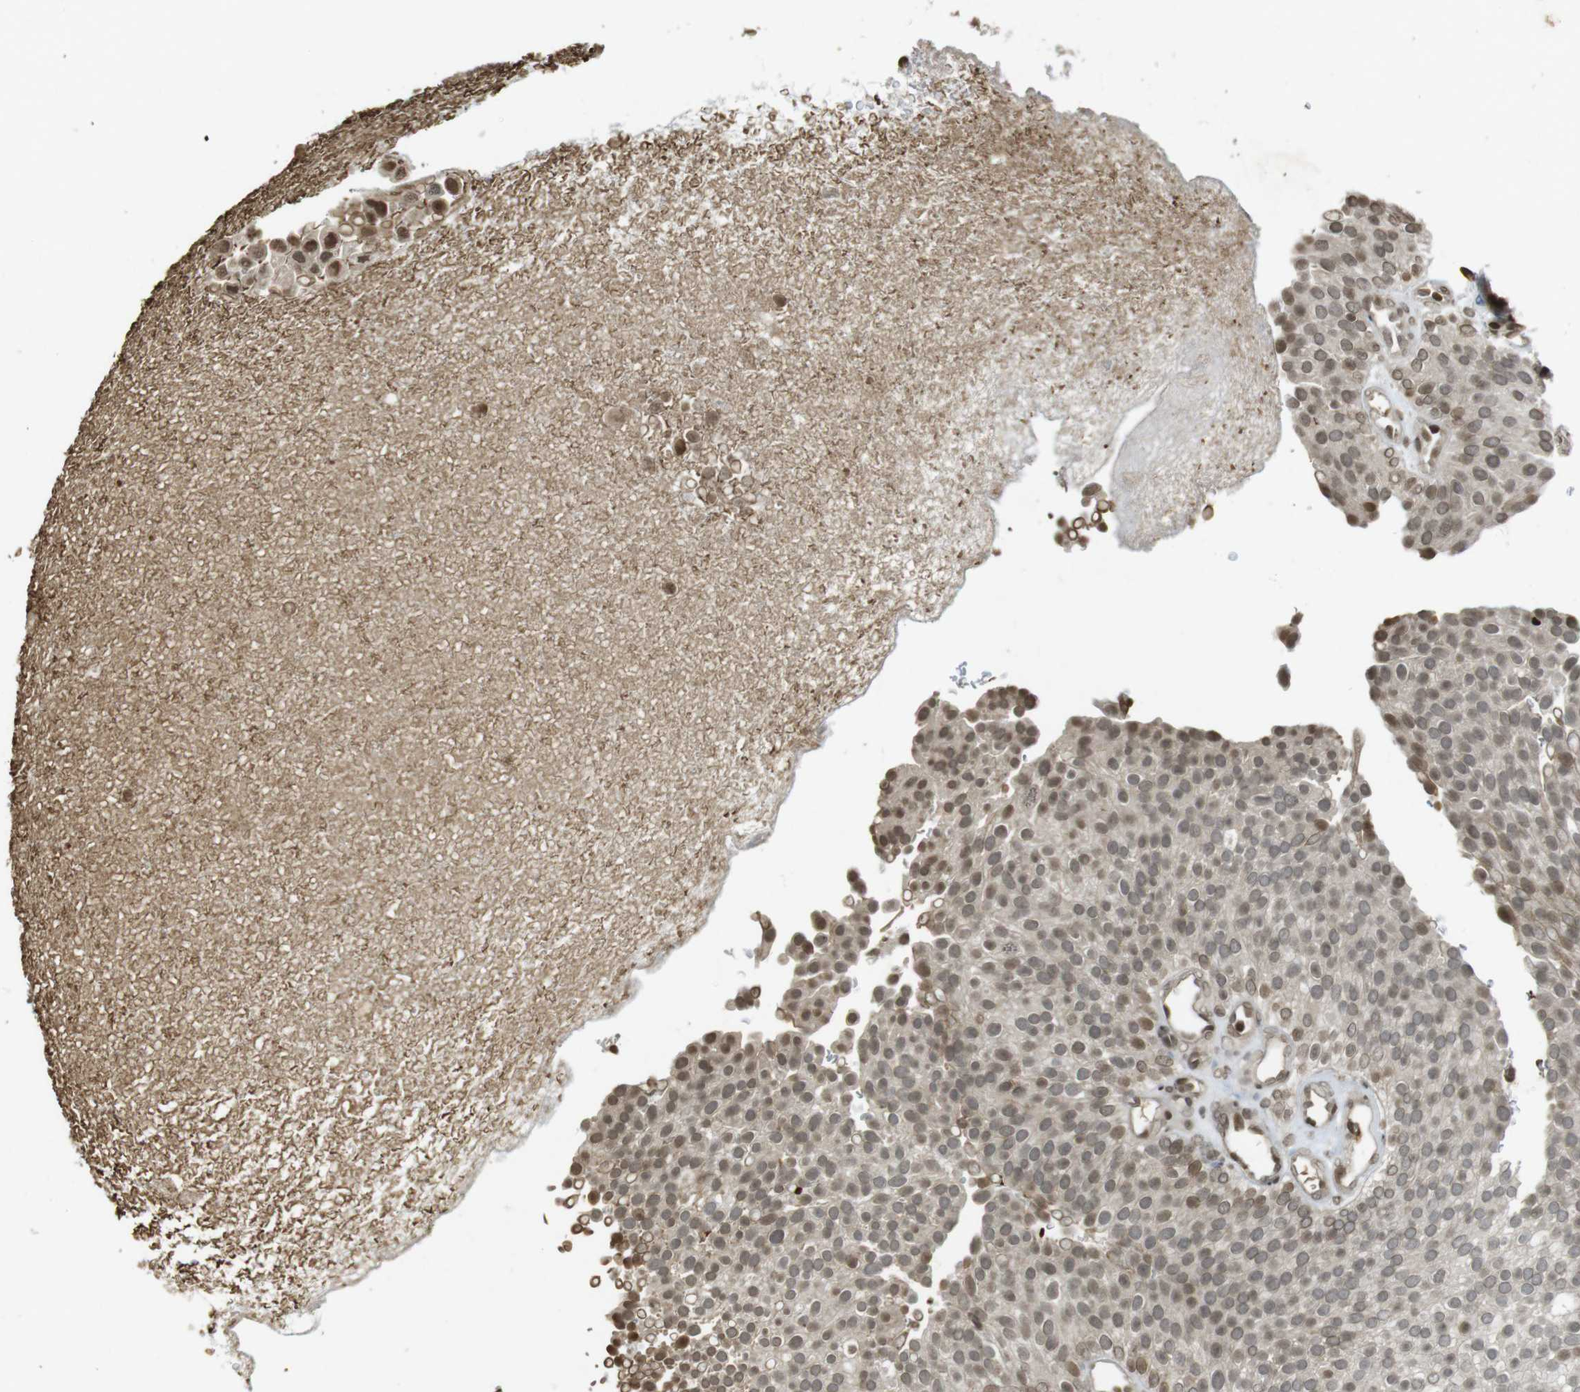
{"staining": {"intensity": "moderate", "quantity": "25%-75%", "location": "cytoplasmic/membranous,nuclear"}, "tissue": "urothelial cancer", "cell_type": "Tumor cells", "image_type": "cancer", "snomed": [{"axis": "morphology", "description": "Urothelial carcinoma, Low grade"}, {"axis": "topography", "description": "Urinary bladder"}], "caption": "Human urothelial cancer stained with a brown dye exhibits moderate cytoplasmic/membranous and nuclear positive expression in about 25%-75% of tumor cells.", "gene": "FOXA3", "patient": {"sex": "male", "age": 78}}